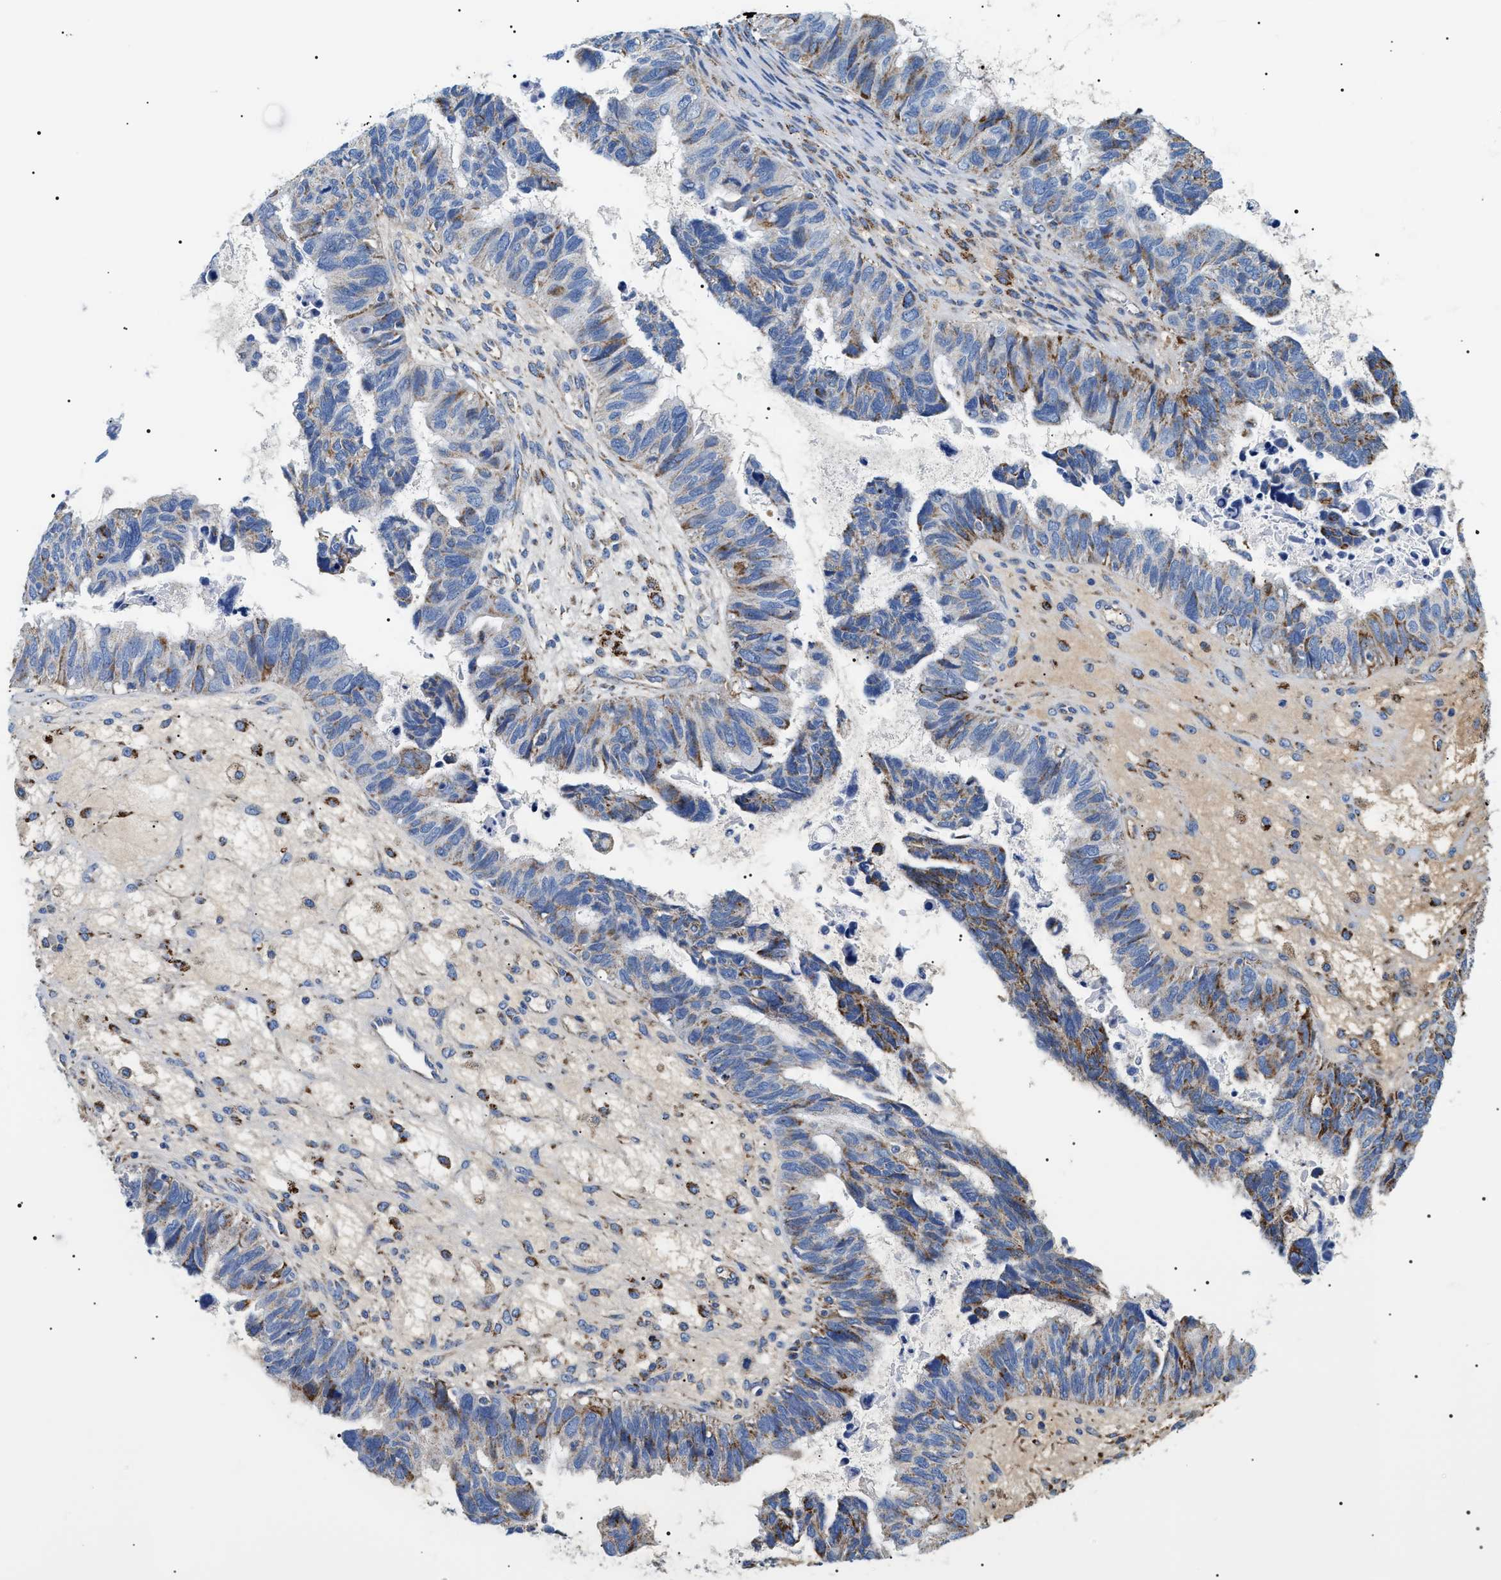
{"staining": {"intensity": "moderate", "quantity": "<25%", "location": "cytoplasmic/membranous"}, "tissue": "ovarian cancer", "cell_type": "Tumor cells", "image_type": "cancer", "snomed": [{"axis": "morphology", "description": "Cystadenocarcinoma, serous, NOS"}, {"axis": "topography", "description": "Ovary"}], "caption": "About <25% of tumor cells in ovarian cancer (serous cystadenocarcinoma) show moderate cytoplasmic/membranous protein positivity as visualized by brown immunohistochemical staining.", "gene": "OXSM", "patient": {"sex": "female", "age": 79}}